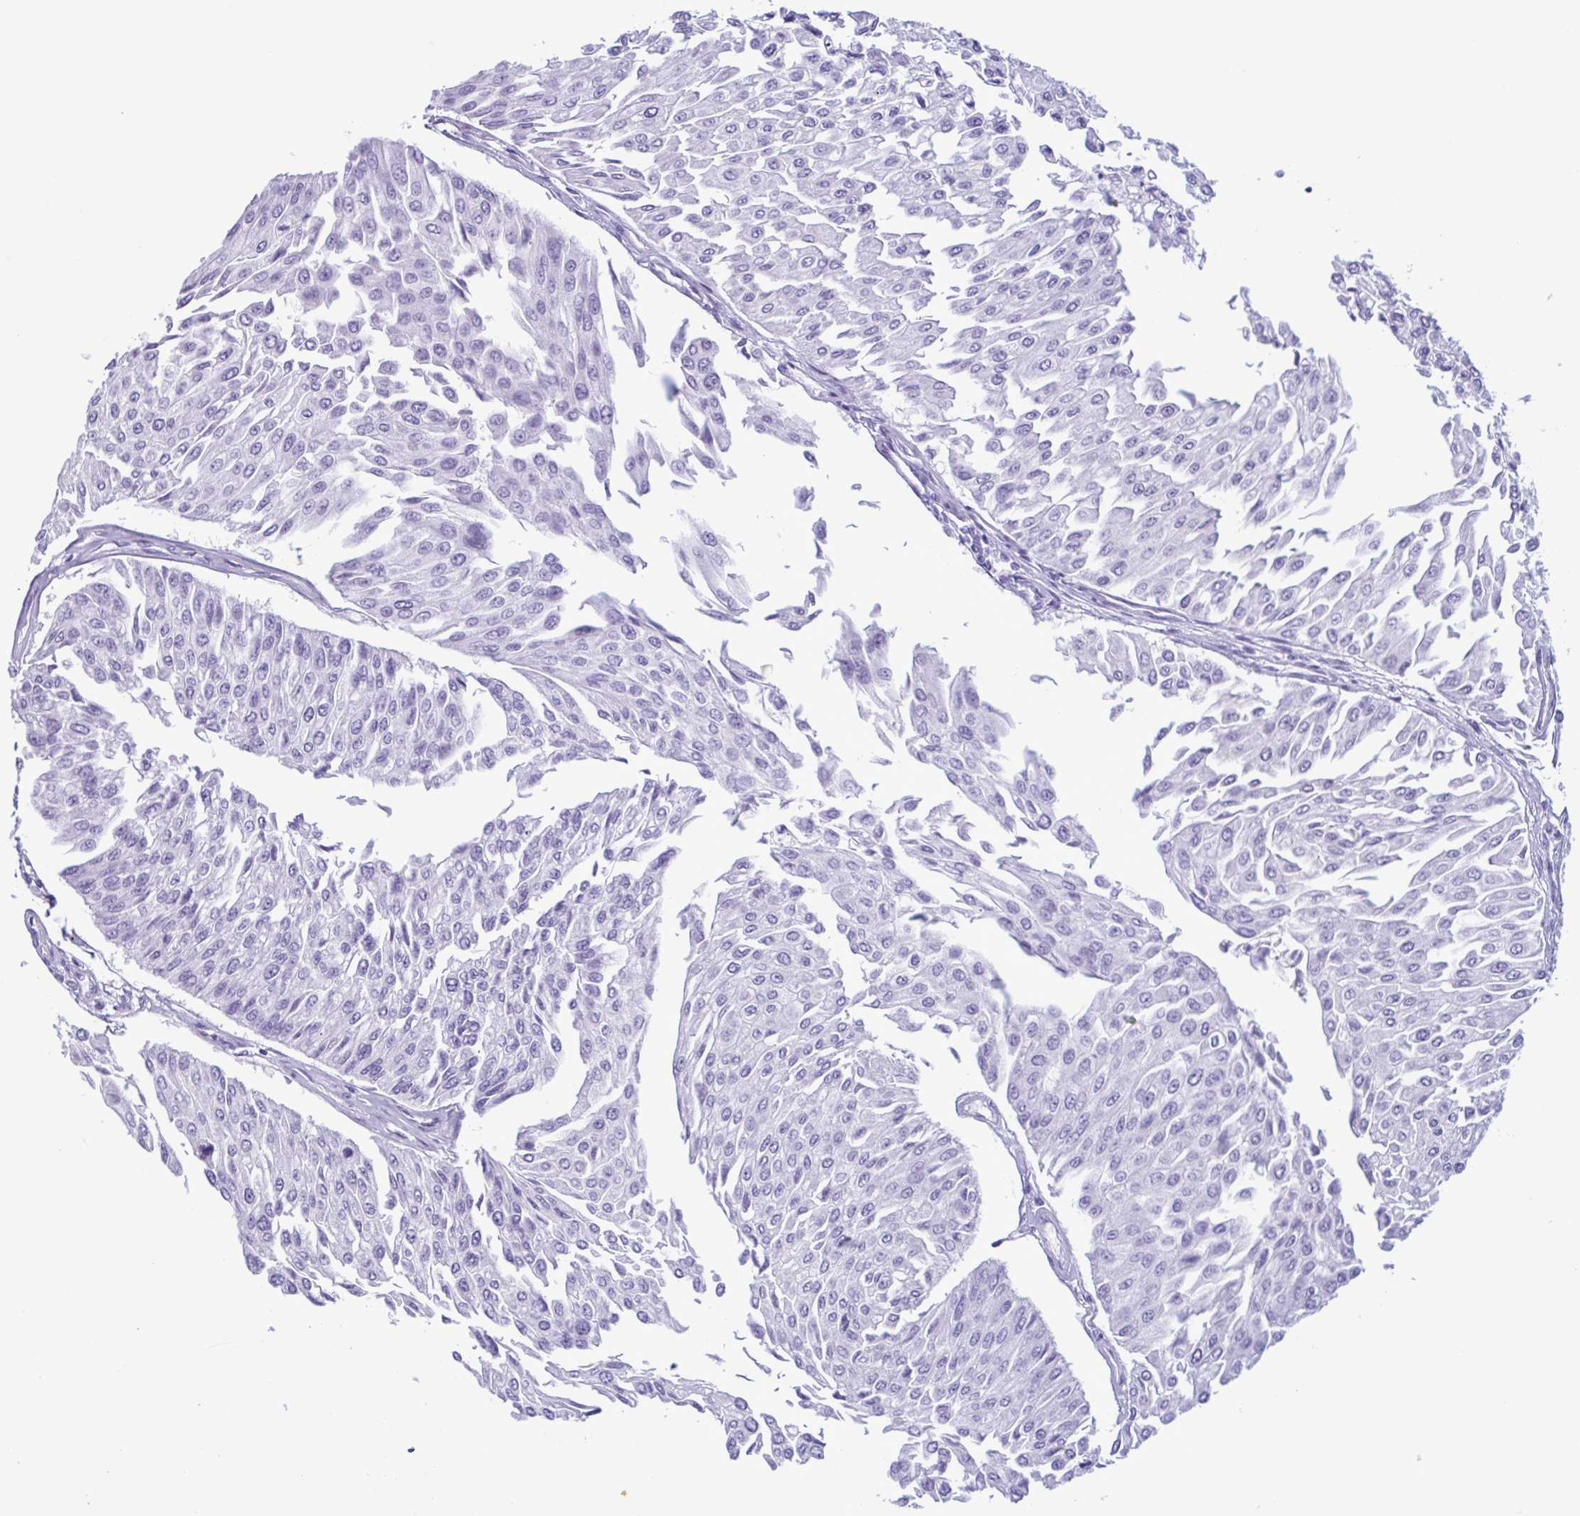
{"staining": {"intensity": "negative", "quantity": "none", "location": "none"}, "tissue": "urothelial cancer", "cell_type": "Tumor cells", "image_type": "cancer", "snomed": [{"axis": "morphology", "description": "Urothelial carcinoma, NOS"}, {"axis": "topography", "description": "Urinary bladder"}], "caption": "Immunohistochemical staining of human urothelial cancer demonstrates no significant expression in tumor cells.", "gene": "LTF", "patient": {"sex": "male", "age": 67}}